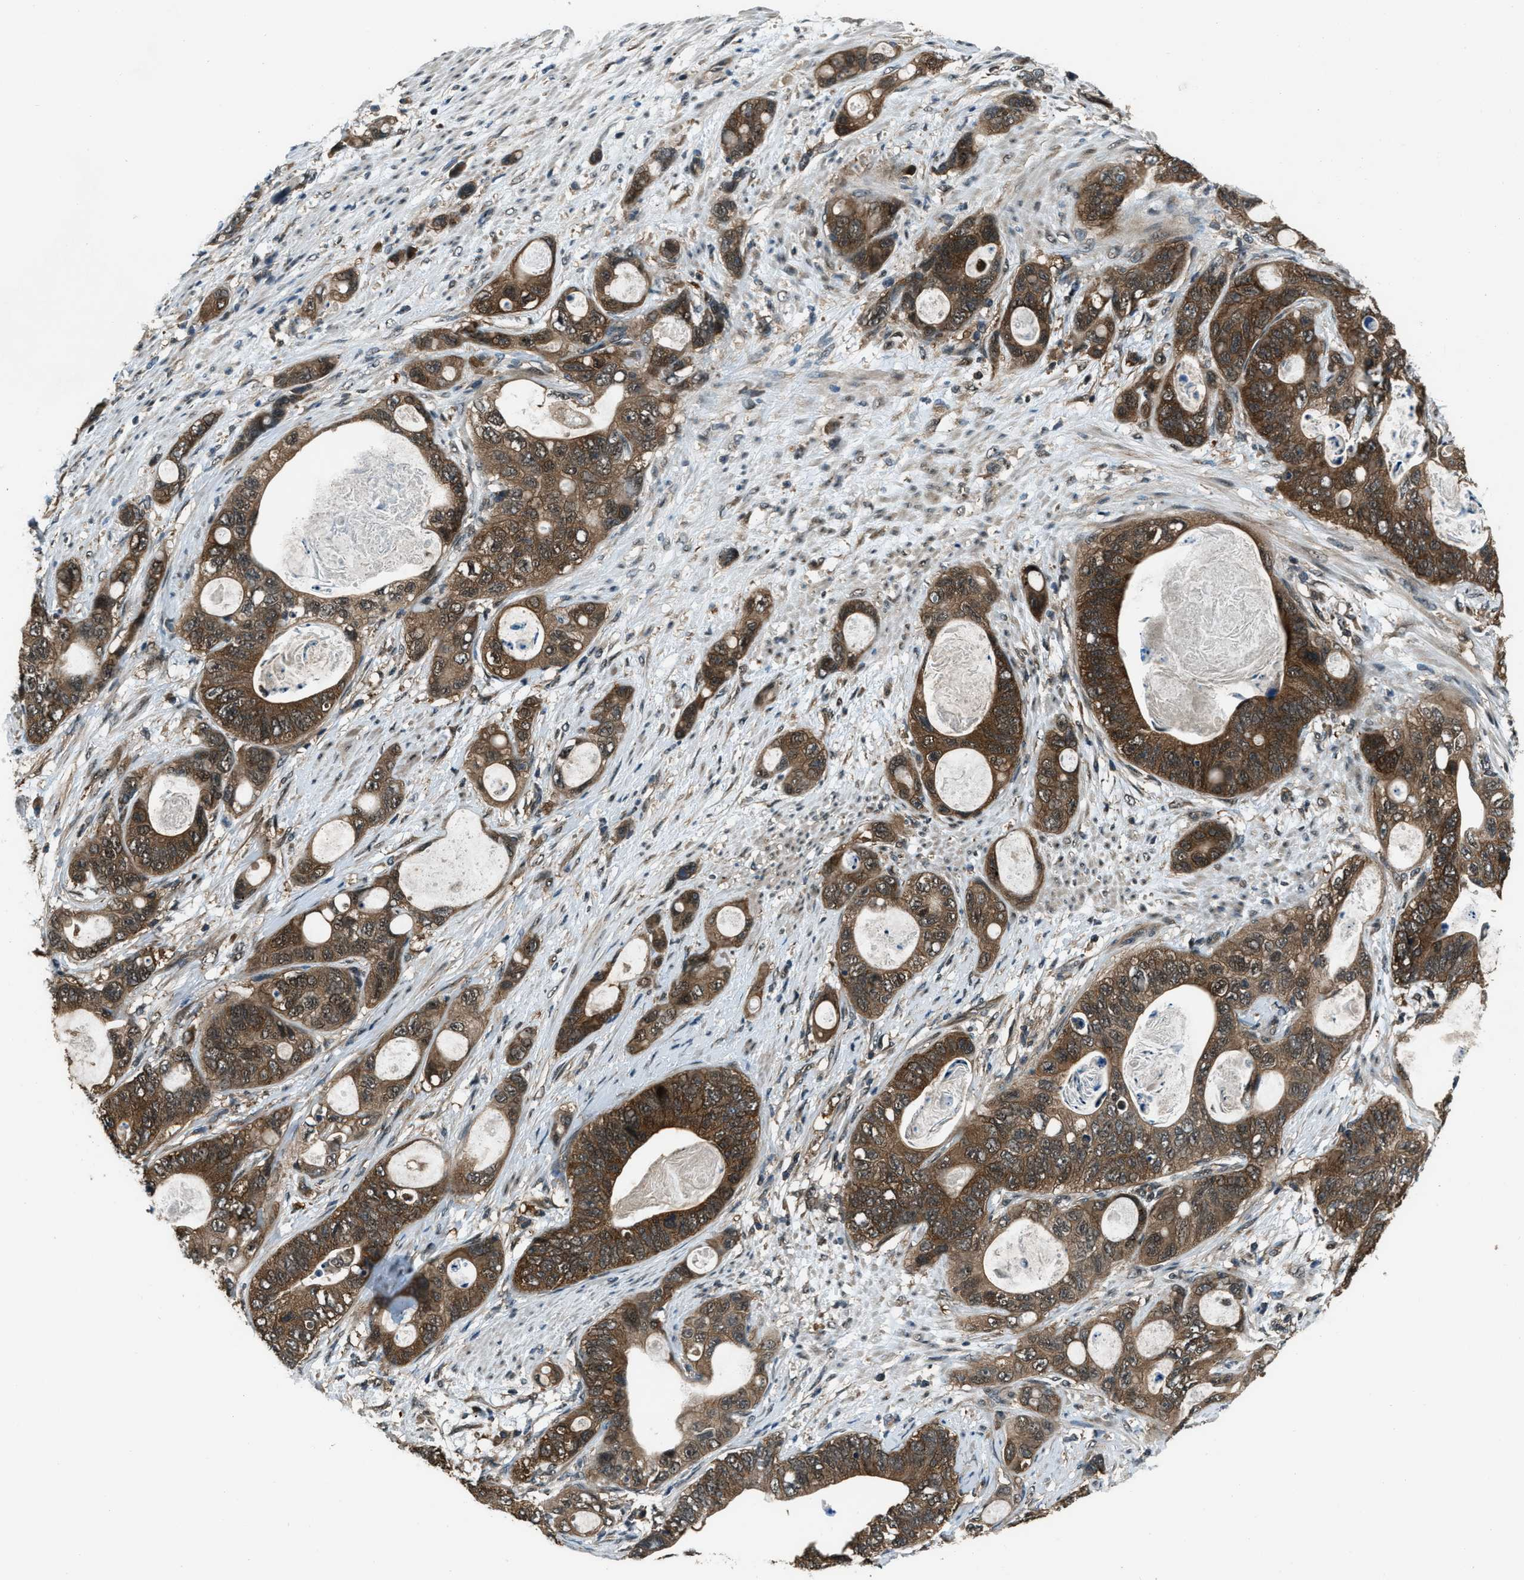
{"staining": {"intensity": "strong", "quantity": ">75%", "location": "cytoplasmic/membranous"}, "tissue": "stomach cancer", "cell_type": "Tumor cells", "image_type": "cancer", "snomed": [{"axis": "morphology", "description": "Normal tissue, NOS"}, {"axis": "morphology", "description": "Adenocarcinoma, NOS"}, {"axis": "topography", "description": "Stomach"}], "caption": "Protein positivity by immunohistochemistry (IHC) displays strong cytoplasmic/membranous staining in approximately >75% of tumor cells in stomach cancer.", "gene": "NUDCD3", "patient": {"sex": "female", "age": 89}}